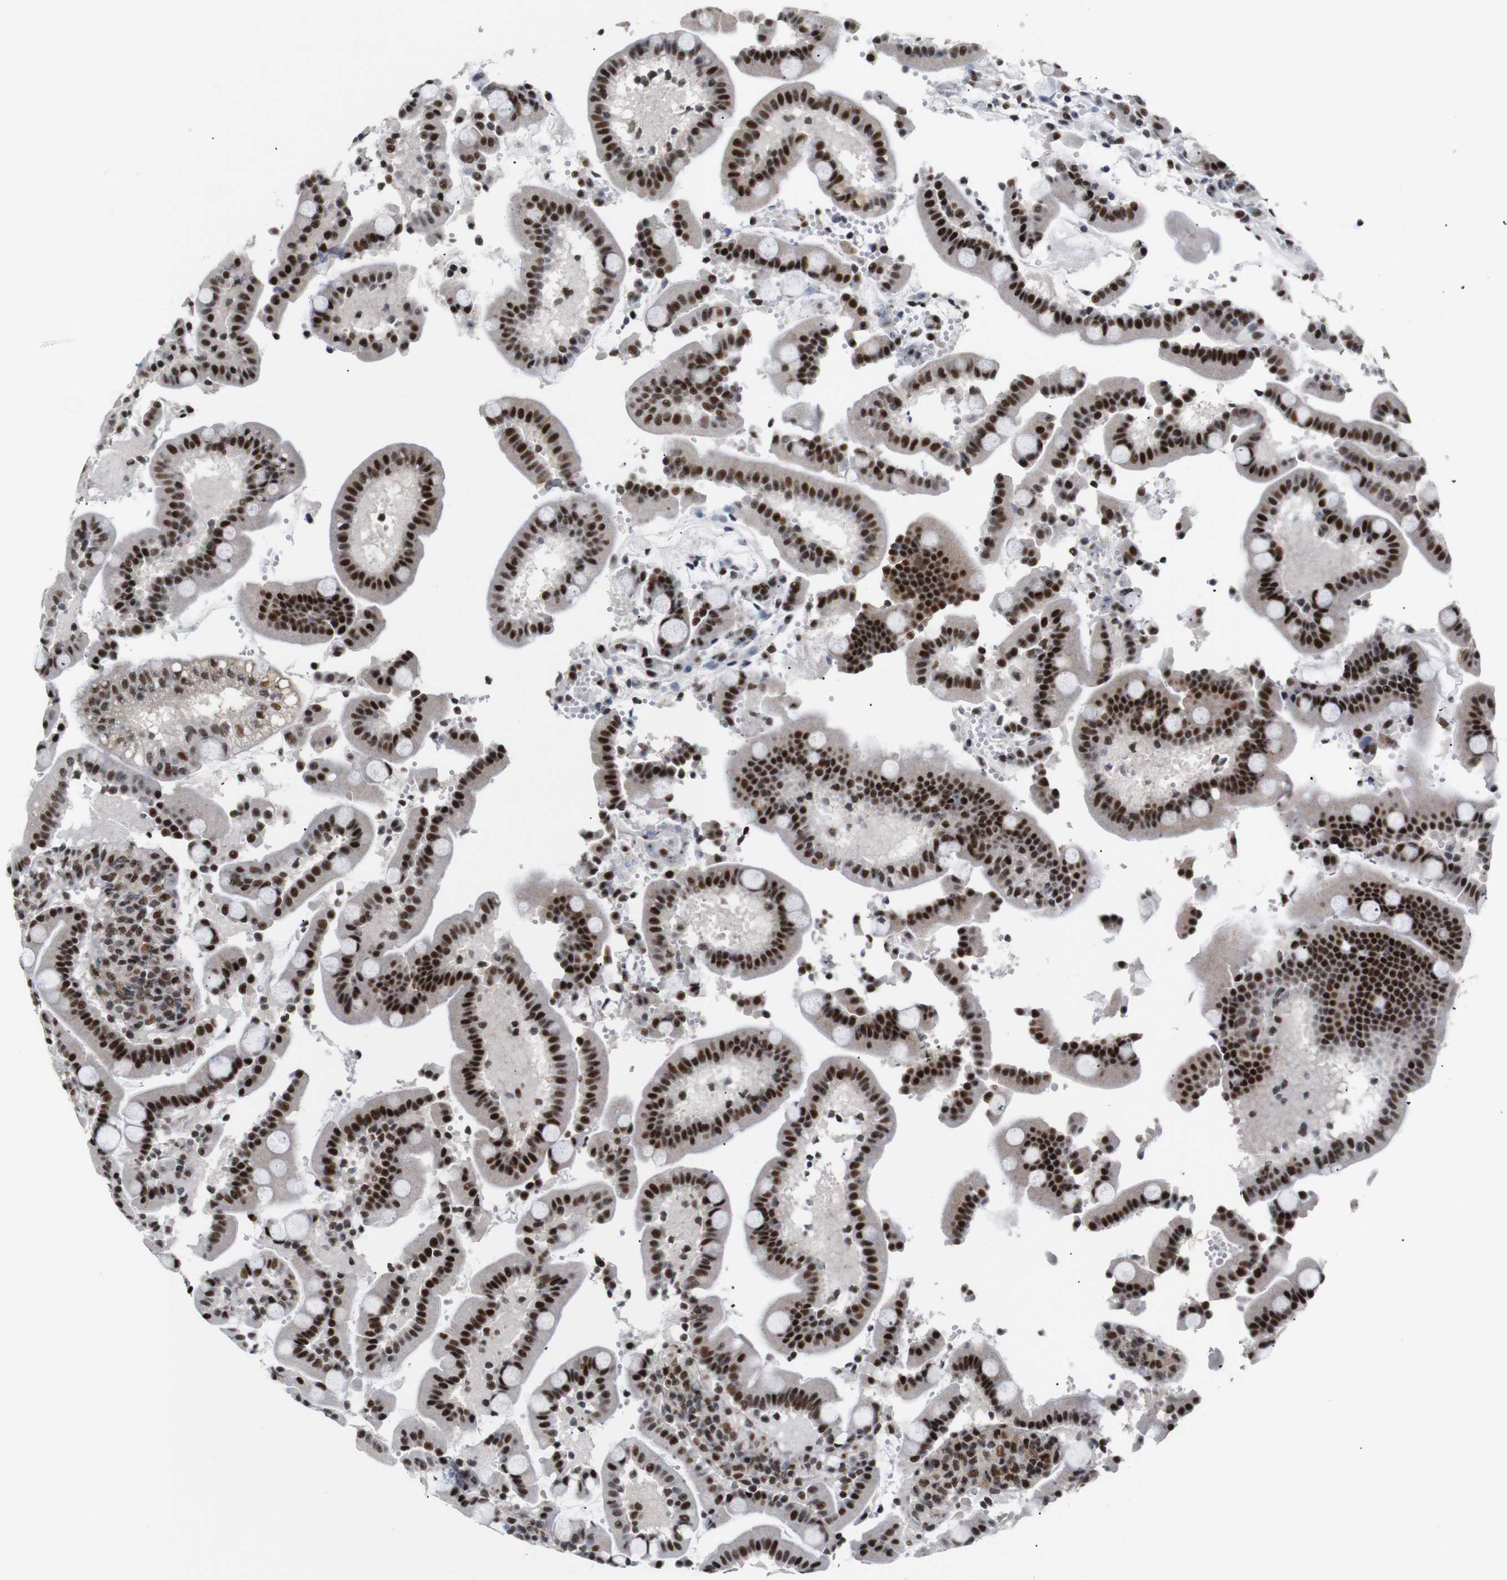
{"staining": {"intensity": "strong", "quantity": ">75%", "location": "cytoplasmic/membranous,nuclear"}, "tissue": "duodenum", "cell_type": "Glandular cells", "image_type": "normal", "snomed": [{"axis": "morphology", "description": "Normal tissue, NOS"}, {"axis": "topography", "description": "Small intestine, NOS"}], "caption": "This image reveals immunohistochemistry staining of unremarkable duodenum, with high strong cytoplasmic/membranous,nuclear expression in approximately >75% of glandular cells.", "gene": "PYM1", "patient": {"sex": "female", "age": 71}}